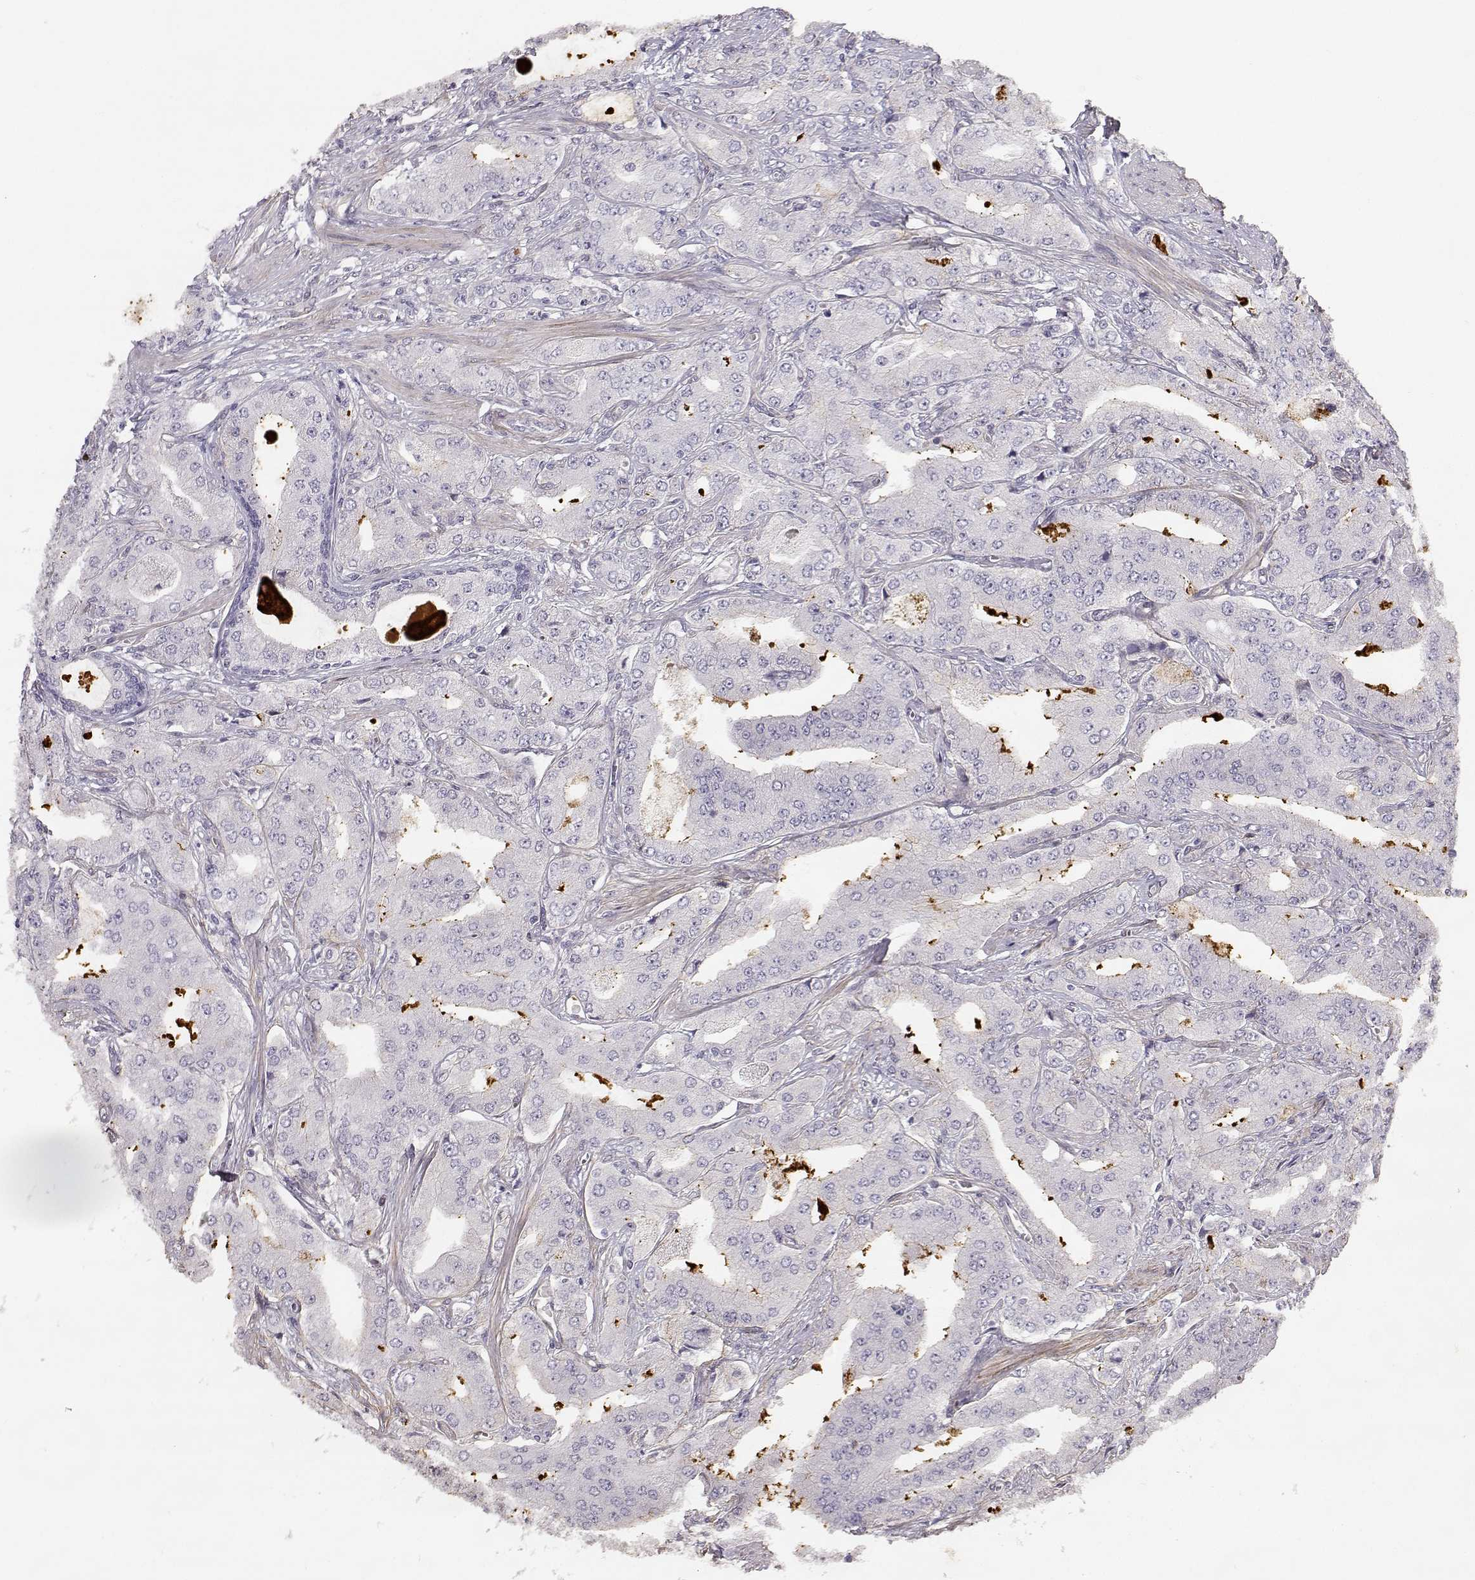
{"staining": {"intensity": "negative", "quantity": "none", "location": "none"}, "tissue": "prostate cancer", "cell_type": "Tumor cells", "image_type": "cancer", "snomed": [{"axis": "morphology", "description": "Adenocarcinoma, Low grade"}, {"axis": "topography", "description": "Prostate"}], "caption": "Tumor cells show no significant positivity in prostate adenocarcinoma (low-grade).", "gene": "LAMC1", "patient": {"sex": "male", "age": 60}}